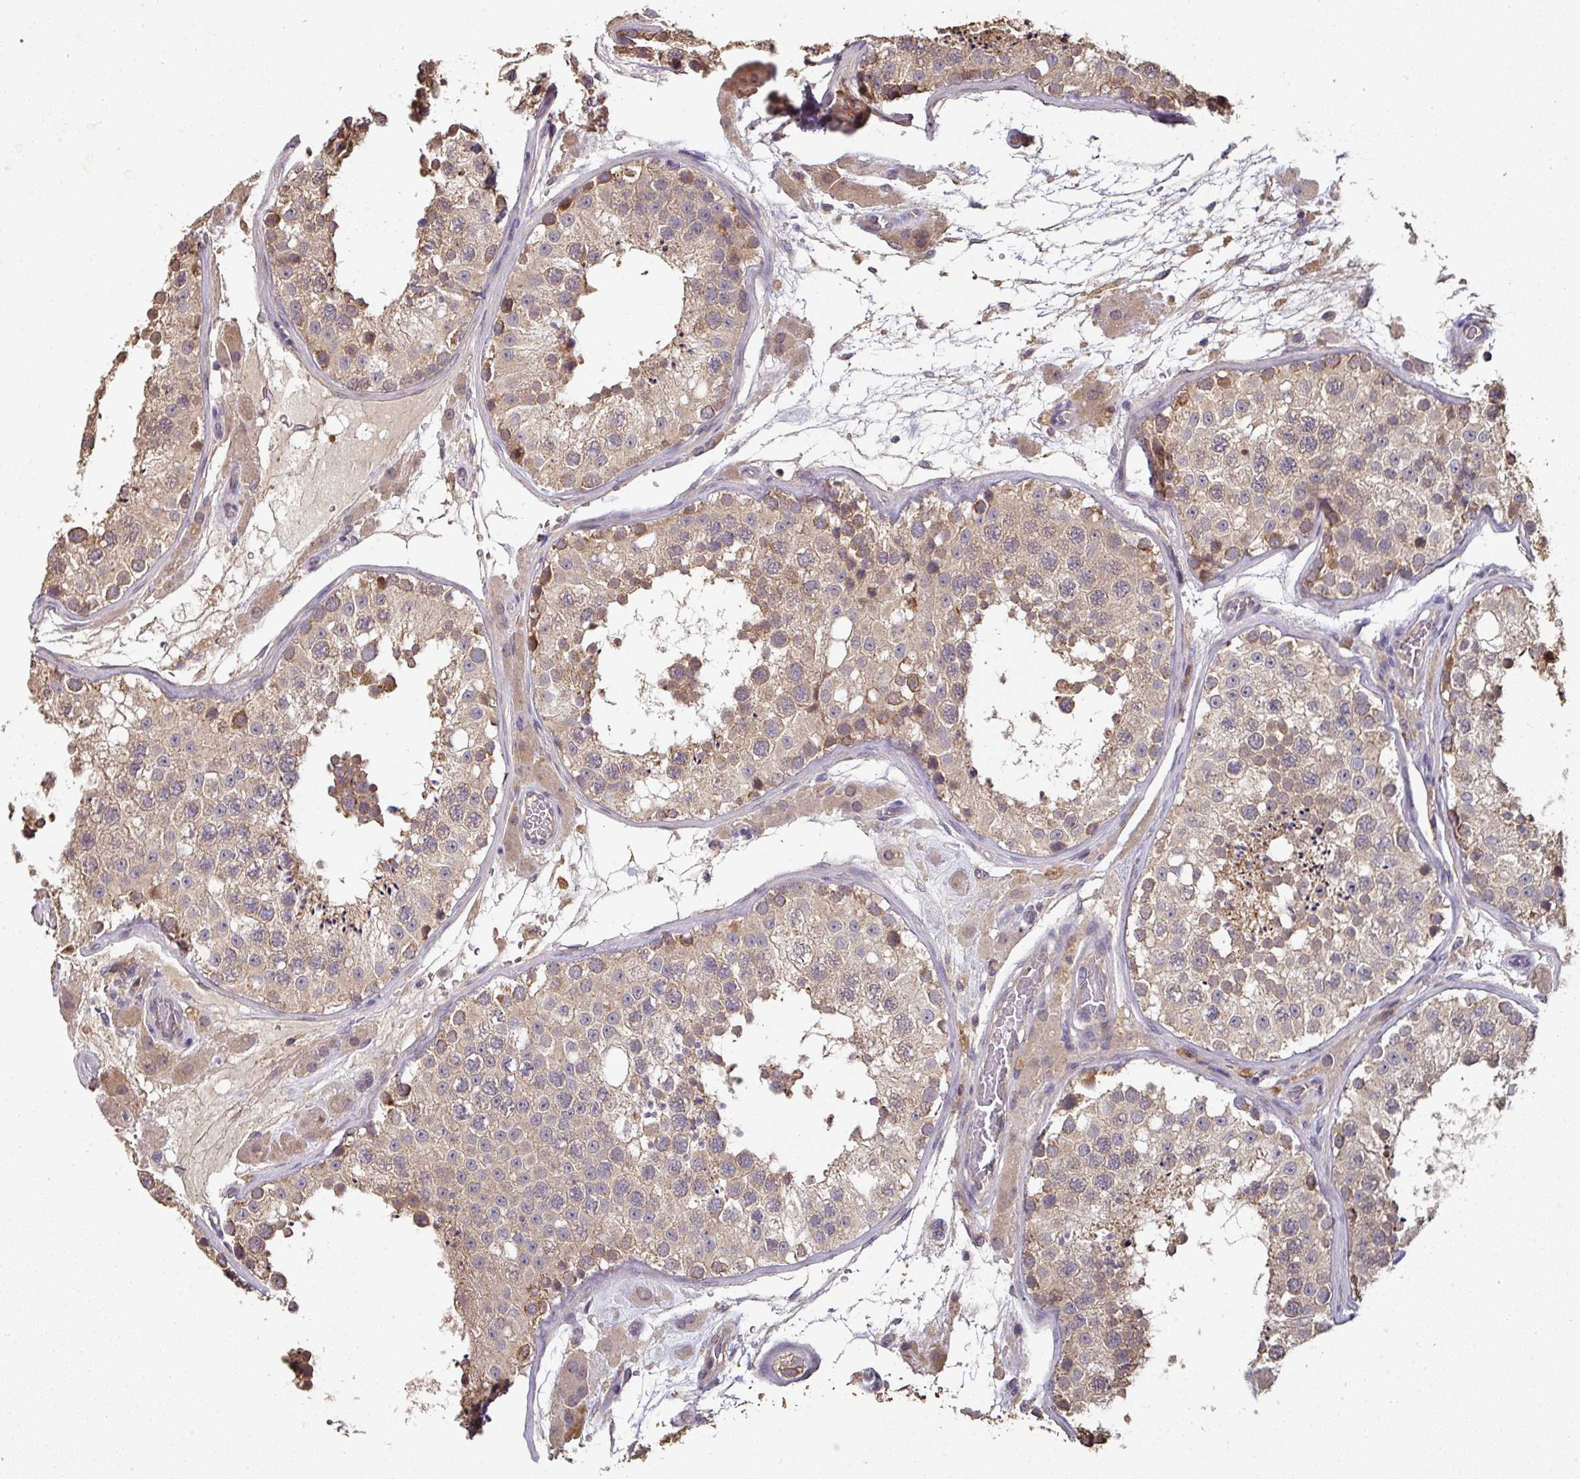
{"staining": {"intensity": "moderate", "quantity": "25%-75%", "location": "cytoplasmic/membranous"}, "tissue": "testis", "cell_type": "Cells in seminiferous ducts", "image_type": "normal", "snomed": [{"axis": "morphology", "description": "Normal tissue, NOS"}, {"axis": "topography", "description": "Testis"}], "caption": "IHC photomicrograph of benign testis: testis stained using immunohistochemistry exhibits medium levels of moderate protein expression localized specifically in the cytoplasmic/membranous of cells in seminiferous ducts, appearing as a cytoplasmic/membranous brown color.", "gene": "ACVR2B", "patient": {"sex": "male", "age": 26}}